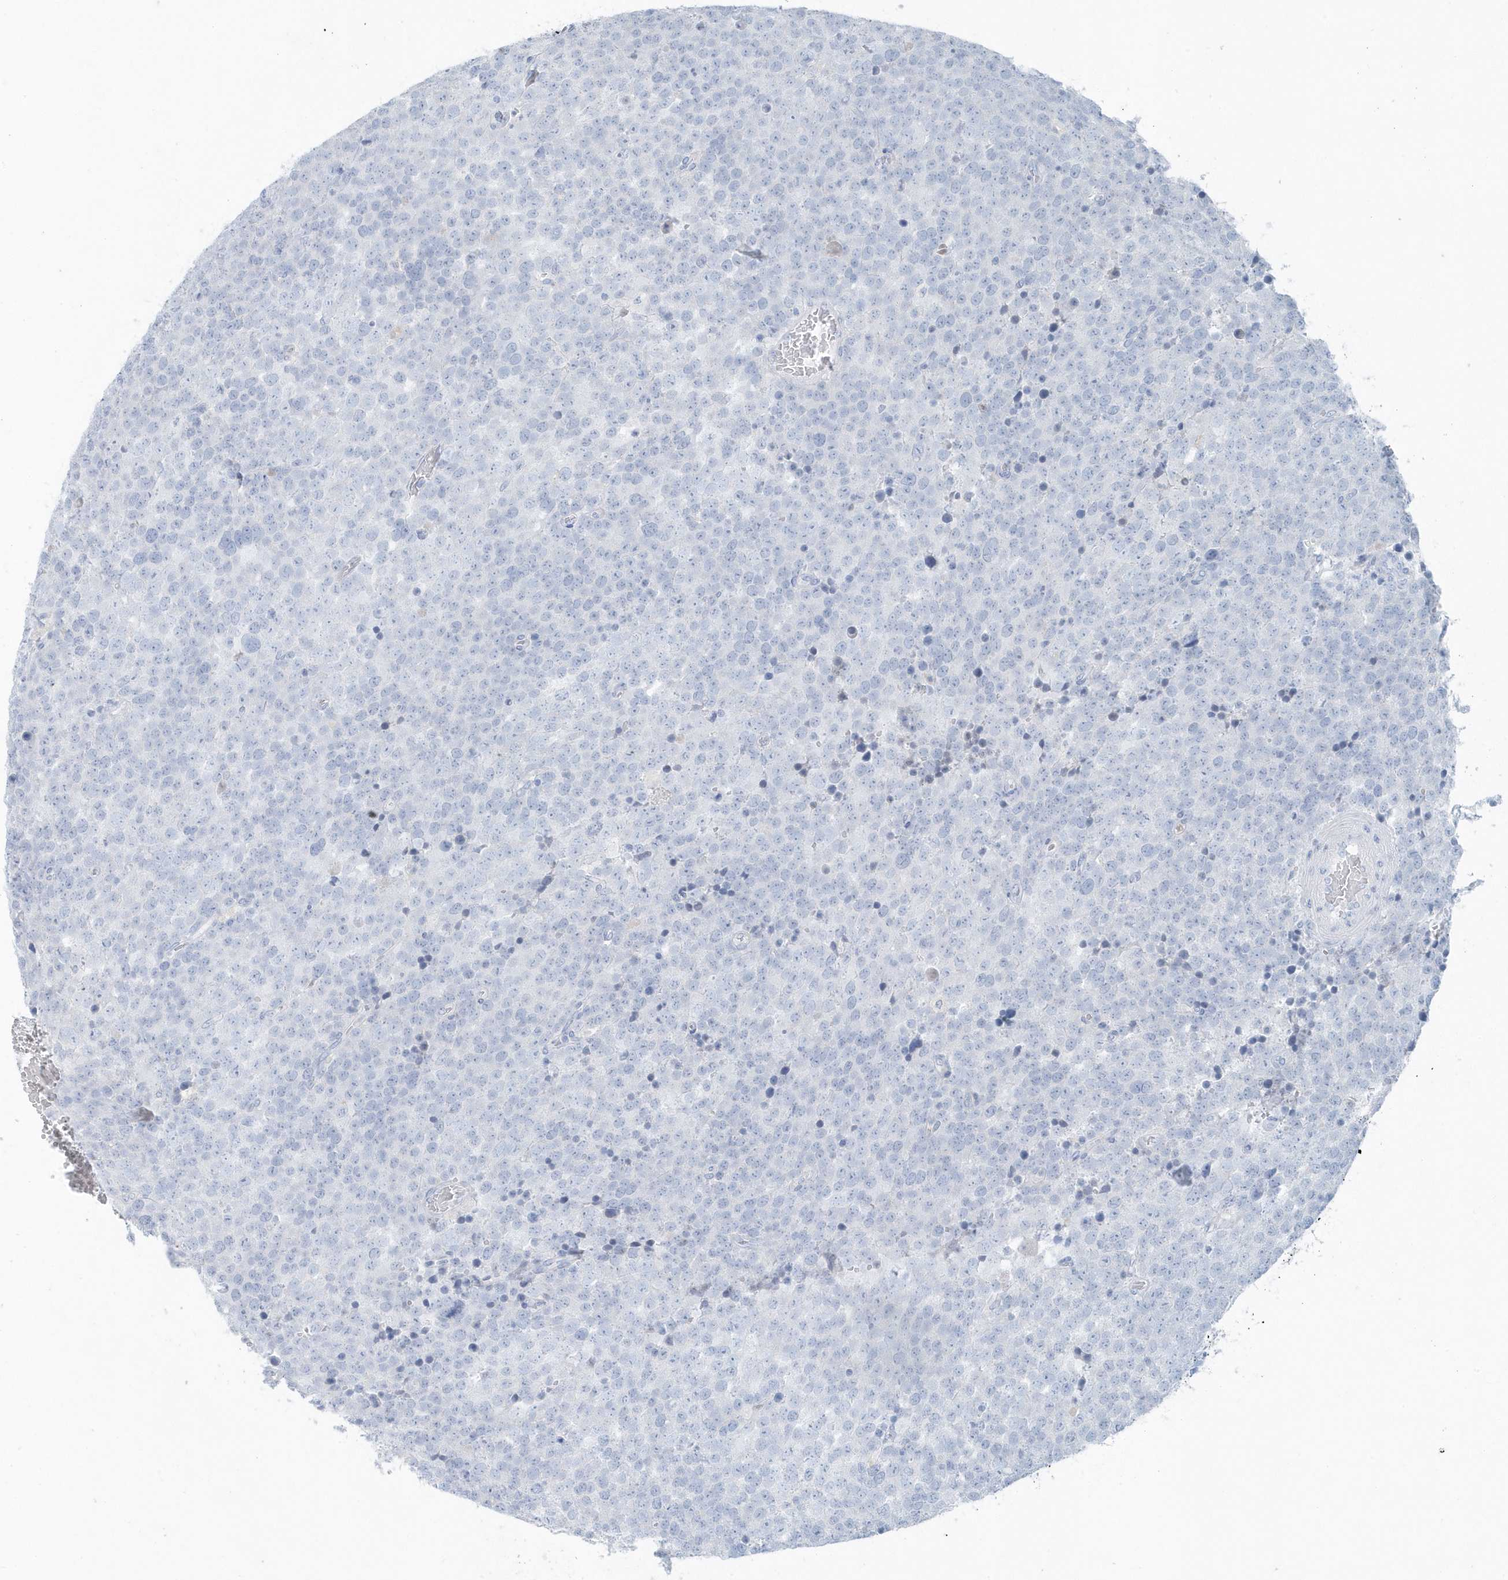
{"staining": {"intensity": "negative", "quantity": "none", "location": "none"}, "tissue": "testis cancer", "cell_type": "Tumor cells", "image_type": "cancer", "snomed": [{"axis": "morphology", "description": "Seminoma, NOS"}, {"axis": "topography", "description": "Testis"}], "caption": "High magnification brightfield microscopy of testis cancer stained with DAB (3,3'-diaminobenzidine) (brown) and counterstained with hematoxylin (blue): tumor cells show no significant staining.", "gene": "FAM98A", "patient": {"sex": "male", "age": 71}}